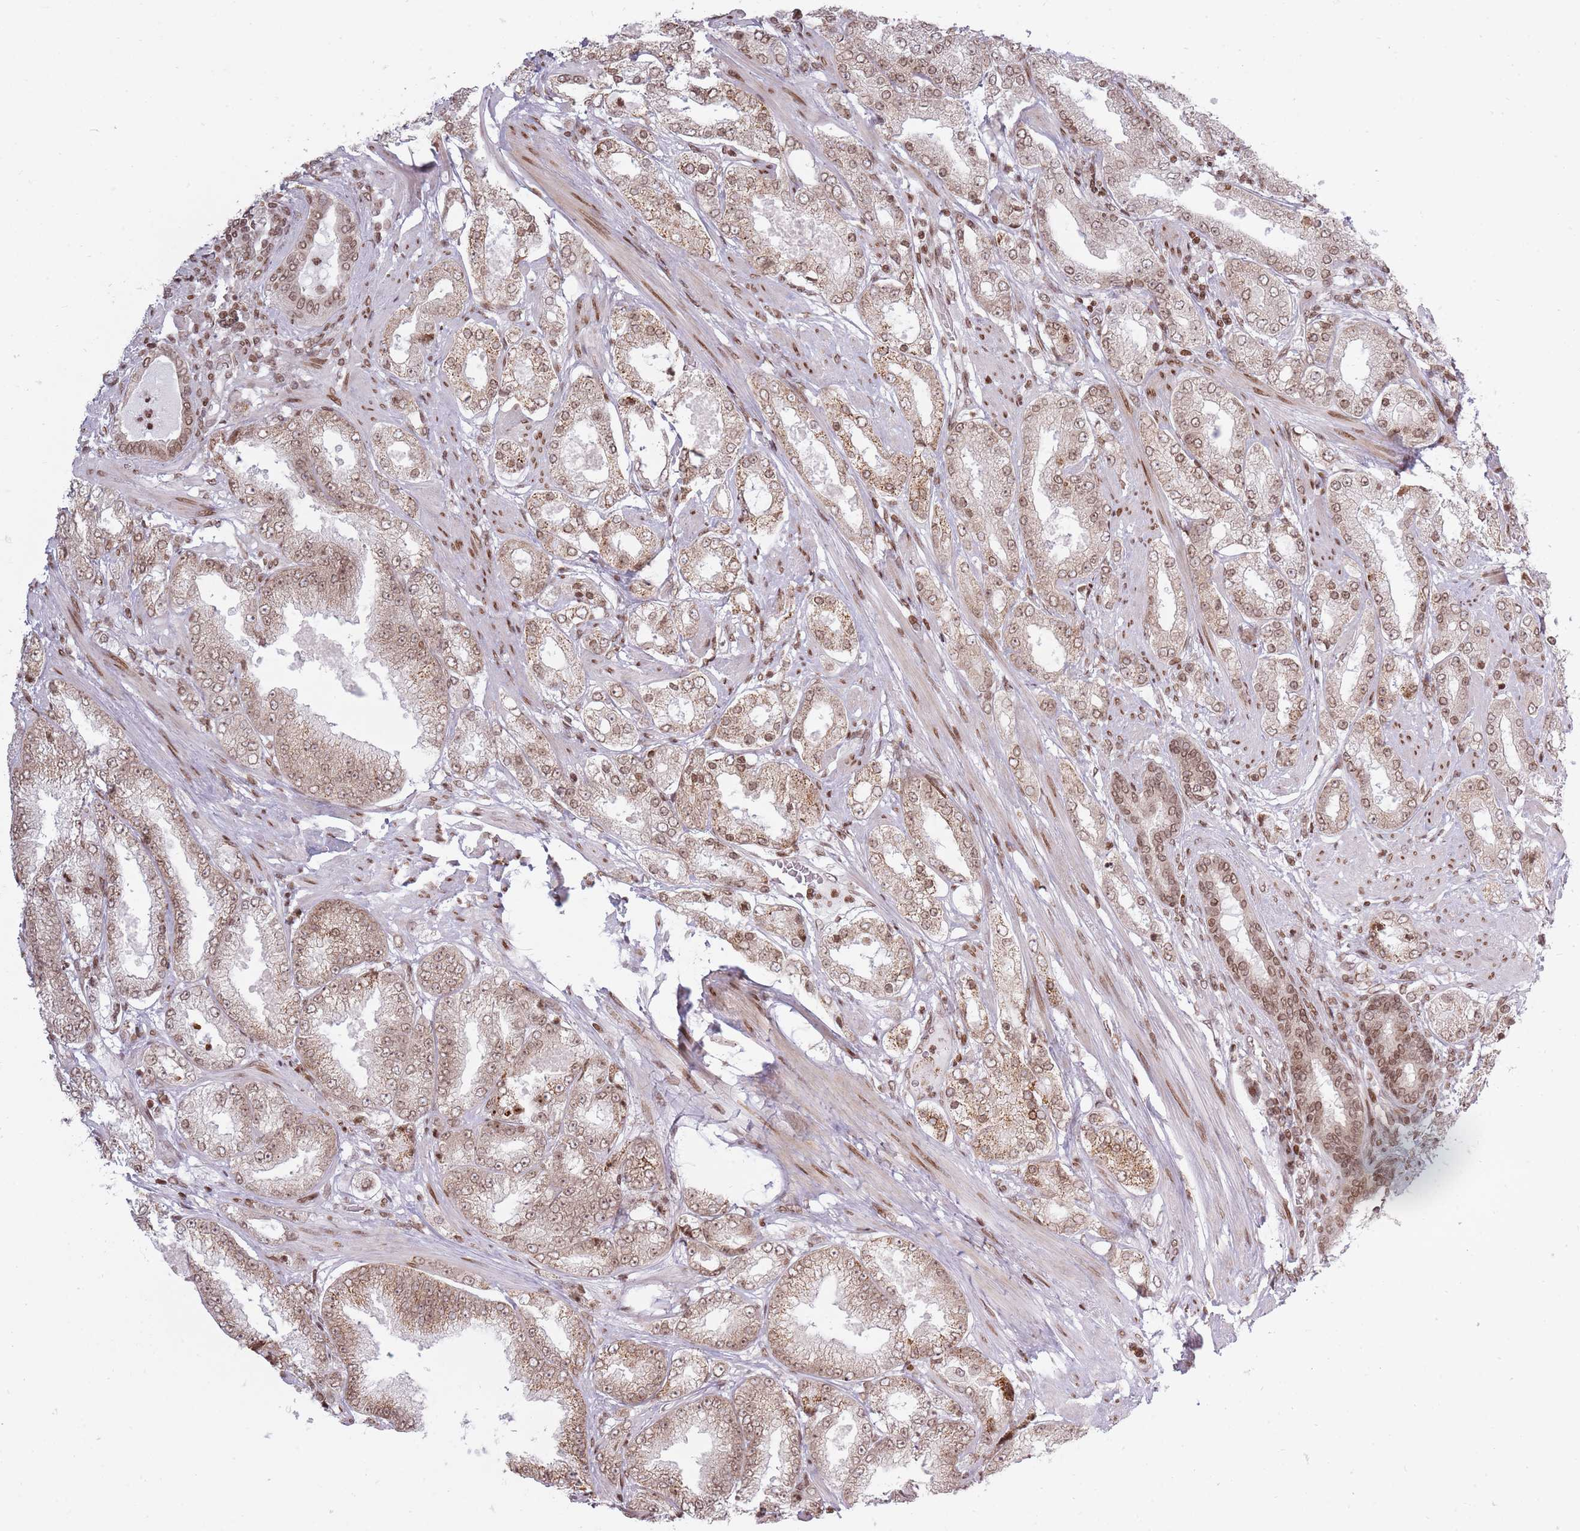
{"staining": {"intensity": "moderate", "quantity": ">75%", "location": "cytoplasmic/membranous,nuclear"}, "tissue": "prostate cancer", "cell_type": "Tumor cells", "image_type": "cancer", "snomed": [{"axis": "morphology", "description": "Adenocarcinoma, High grade"}, {"axis": "topography", "description": "Prostate"}], "caption": "A histopathology image of human prostate cancer stained for a protein reveals moderate cytoplasmic/membranous and nuclear brown staining in tumor cells.", "gene": "TMC6", "patient": {"sex": "male", "age": 68}}